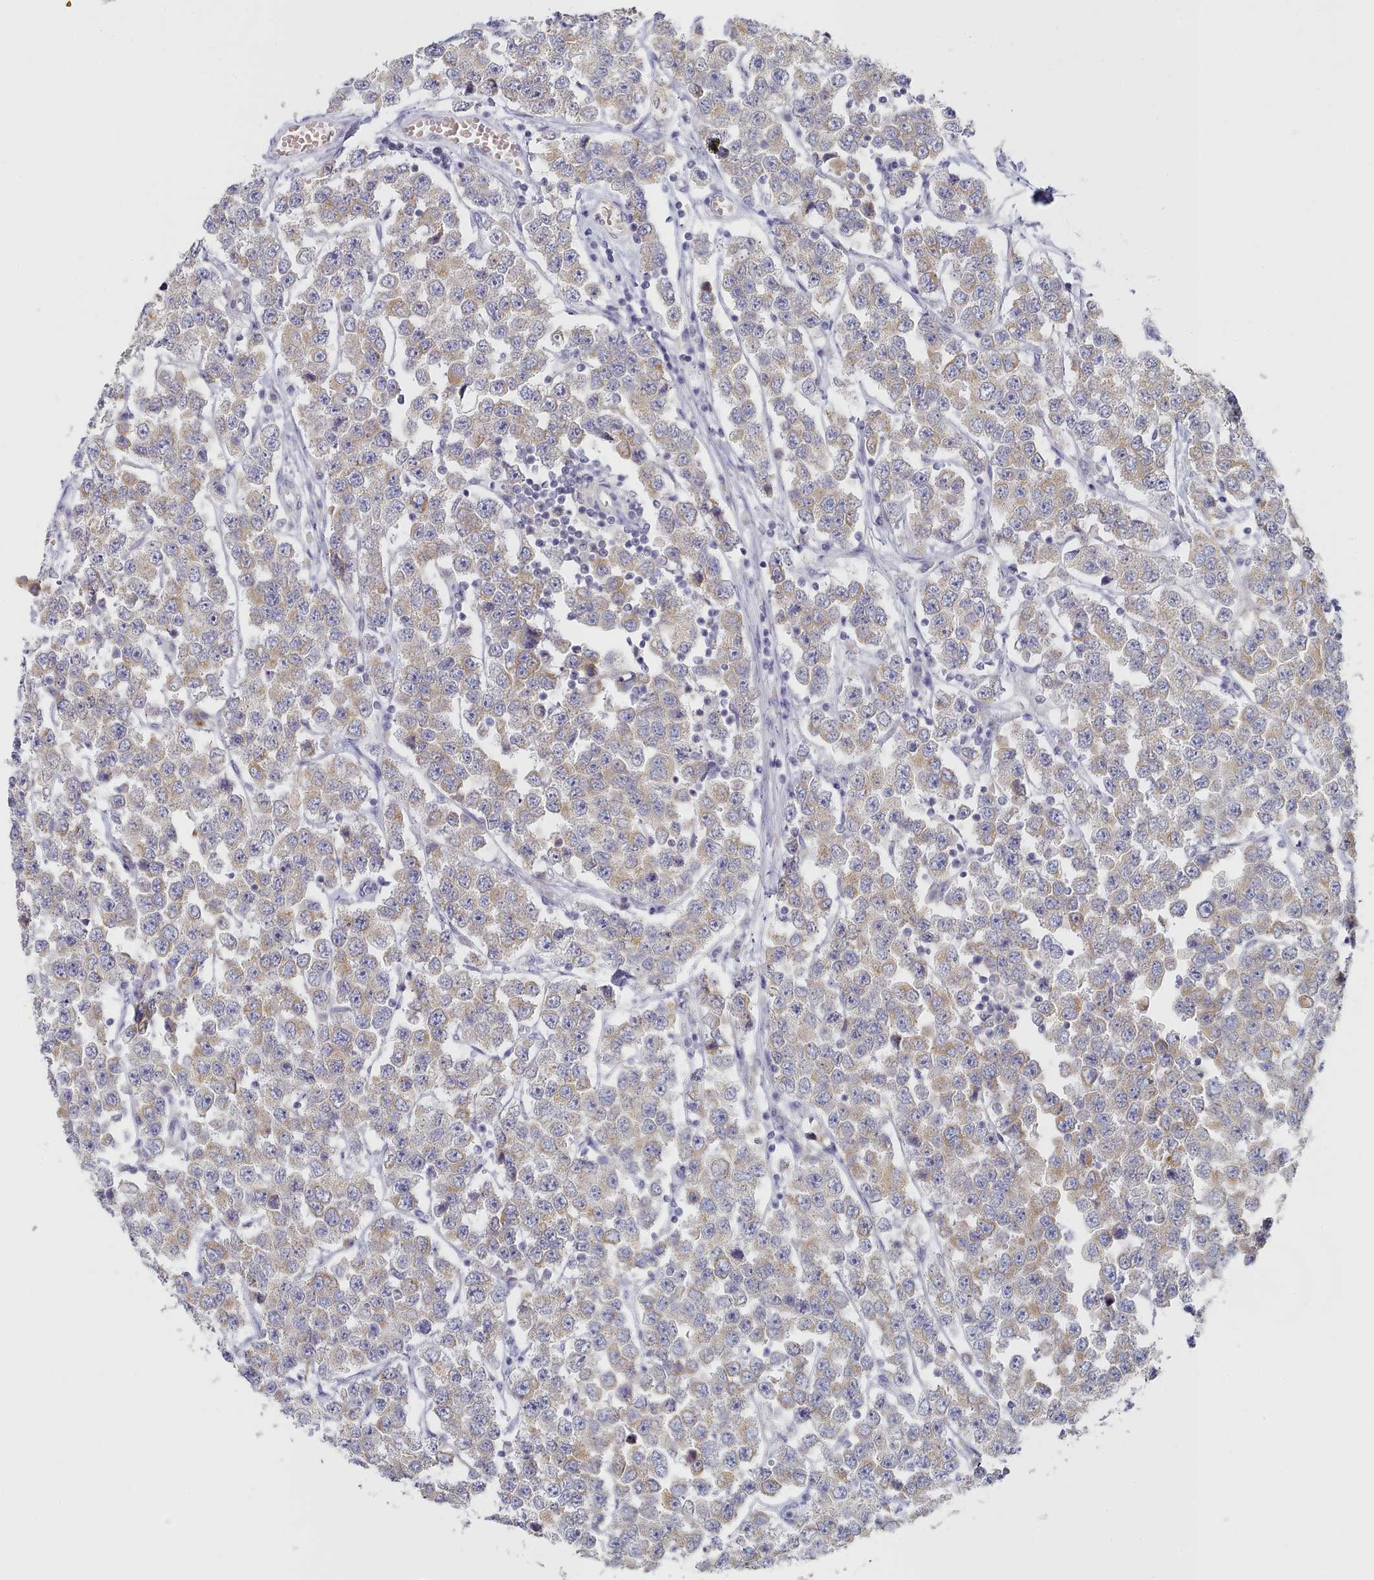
{"staining": {"intensity": "weak", "quantity": ">75%", "location": "cytoplasmic/membranous"}, "tissue": "testis cancer", "cell_type": "Tumor cells", "image_type": "cancer", "snomed": [{"axis": "morphology", "description": "Seminoma, NOS"}, {"axis": "topography", "description": "Testis"}], "caption": "IHC (DAB (3,3'-diaminobenzidine)) staining of testis cancer (seminoma) shows weak cytoplasmic/membranous protein positivity in about >75% of tumor cells.", "gene": "TYW1B", "patient": {"sex": "male", "age": 28}}